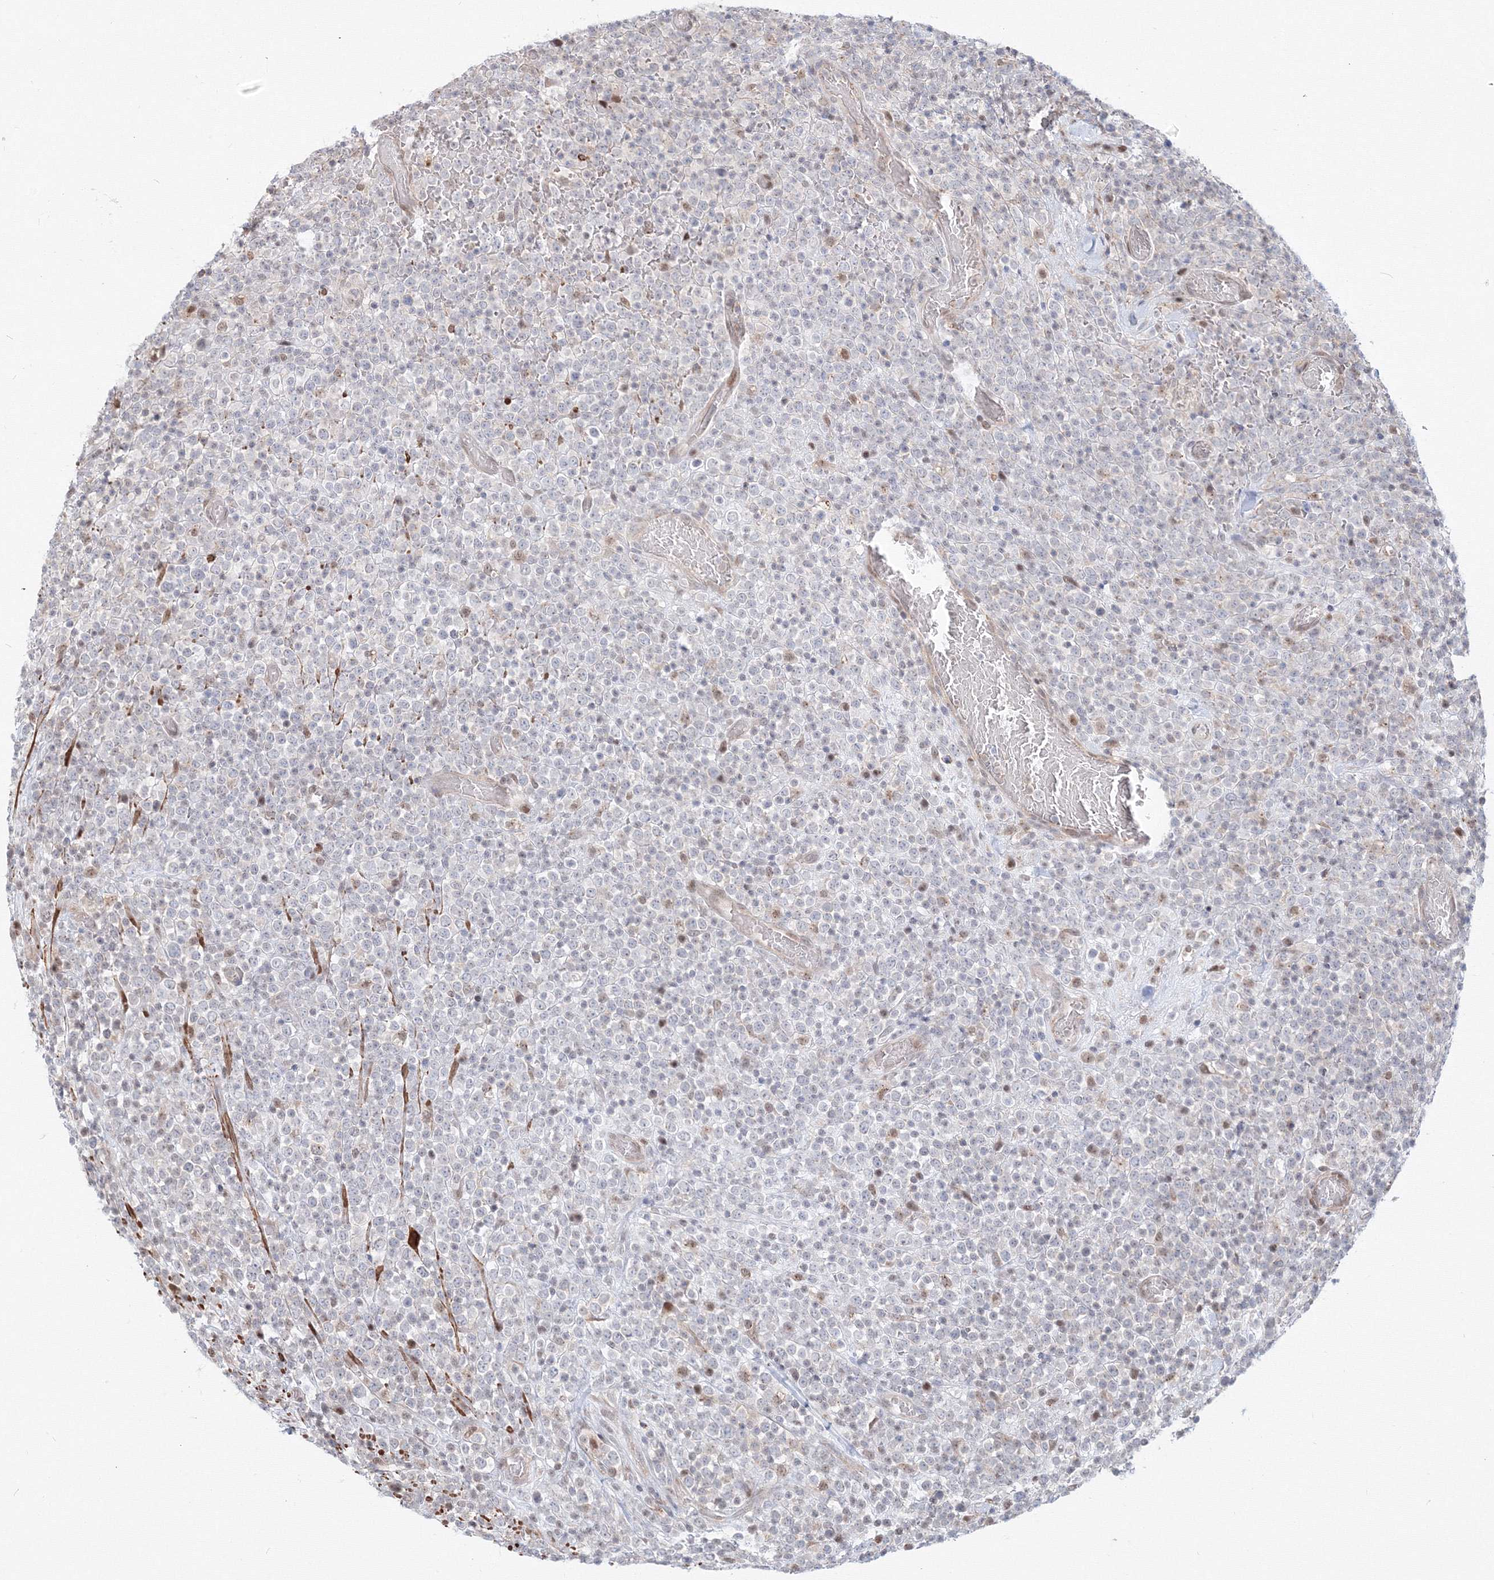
{"staining": {"intensity": "negative", "quantity": "none", "location": "none"}, "tissue": "lymphoma", "cell_type": "Tumor cells", "image_type": "cancer", "snomed": [{"axis": "morphology", "description": "Malignant lymphoma, non-Hodgkin's type, High grade"}, {"axis": "topography", "description": "Colon"}], "caption": "DAB (3,3'-diaminobenzidine) immunohistochemical staining of malignant lymphoma, non-Hodgkin's type (high-grade) demonstrates no significant positivity in tumor cells.", "gene": "ARHGAP21", "patient": {"sex": "female", "age": 53}}